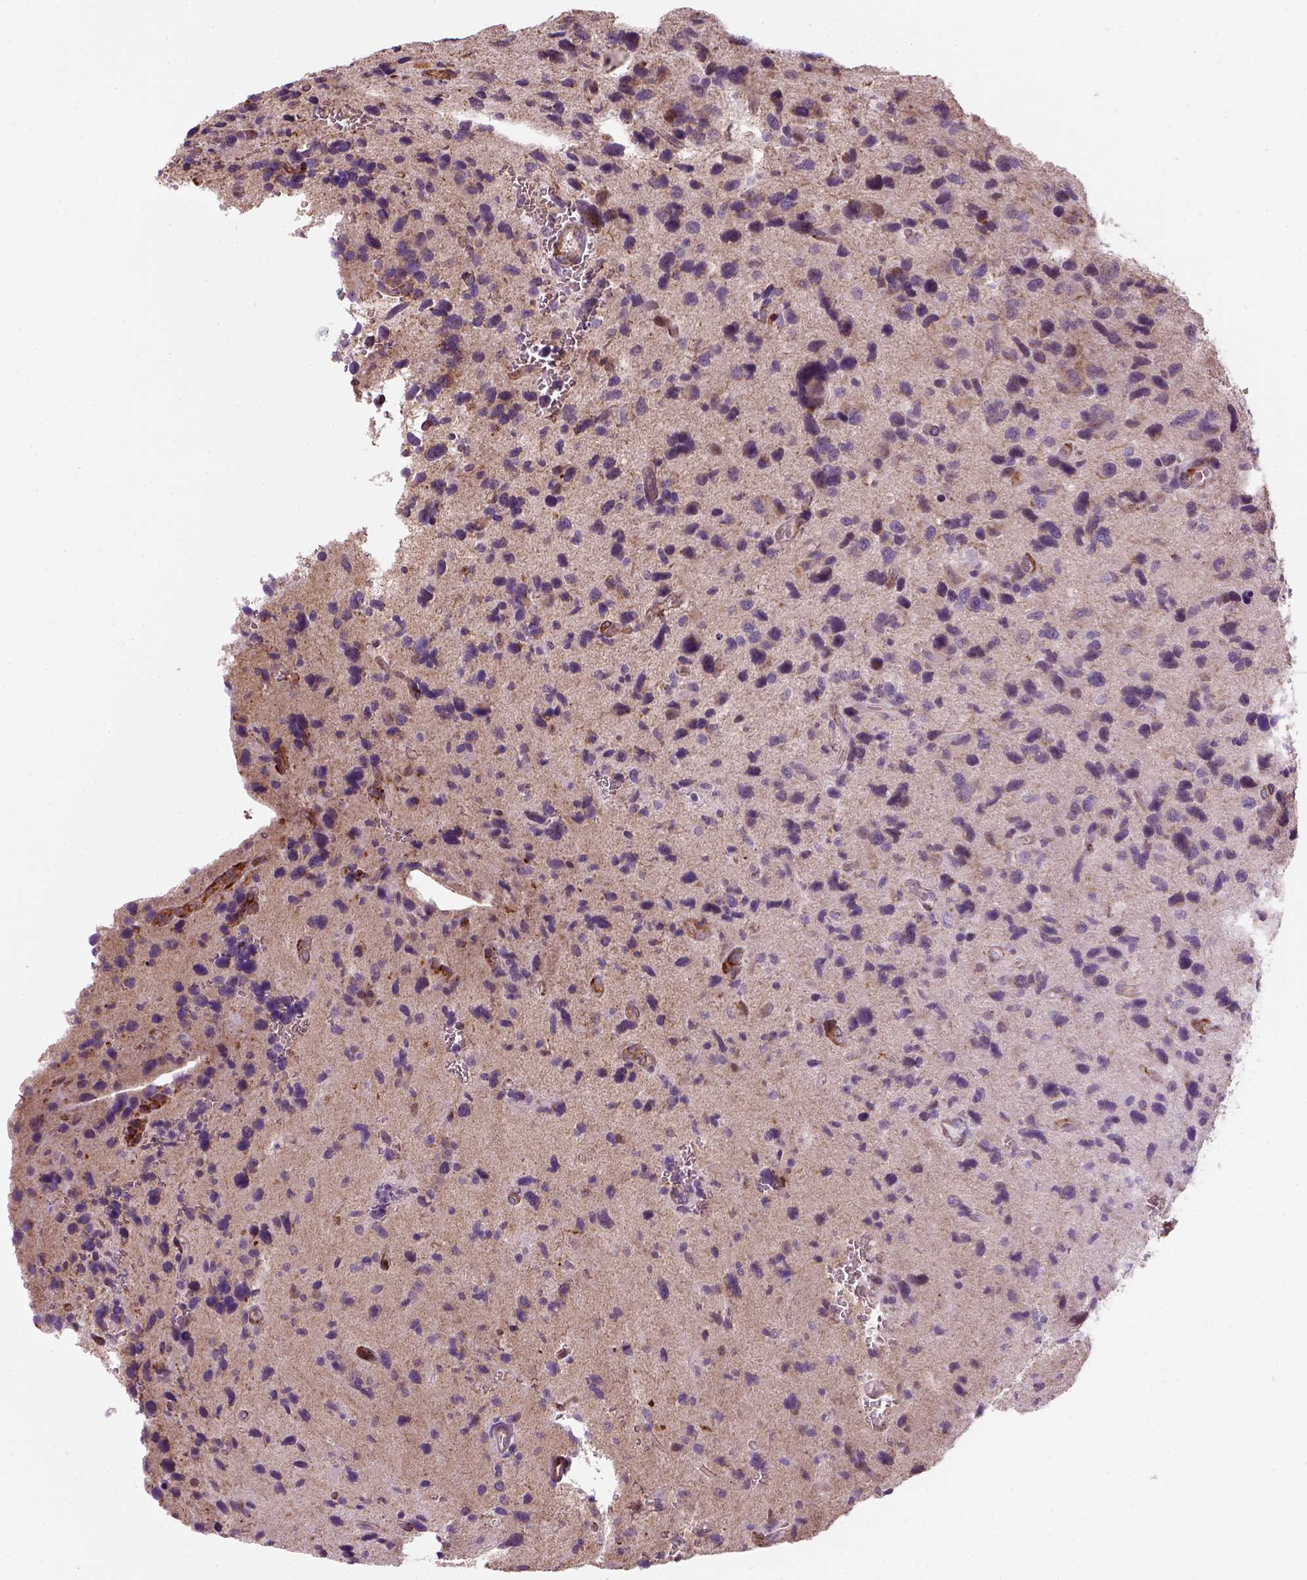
{"staining": {"intensity": "negative", "quantity": "none", "location": "none"}, "tissue": "glioma", "cell_type": "Tumor cells", "image_type": "cancer", "snomed": [{"axis": "morphology", "description": "Glioma, malignant, NOS"}, {"axis": "morphology", "description": "Glioma, malignant, High grade"}, {"axis": "topography", "description": "Brain"}], "caption": "IHC histopathology image of neoplastic tissue: malignant glioma stained with DAB (3,3'-diaminobenzidine) reveals no significant protein positivity in tumor cells.", "gene": "XK", "patient": {"sex": "female", "age": 71}}